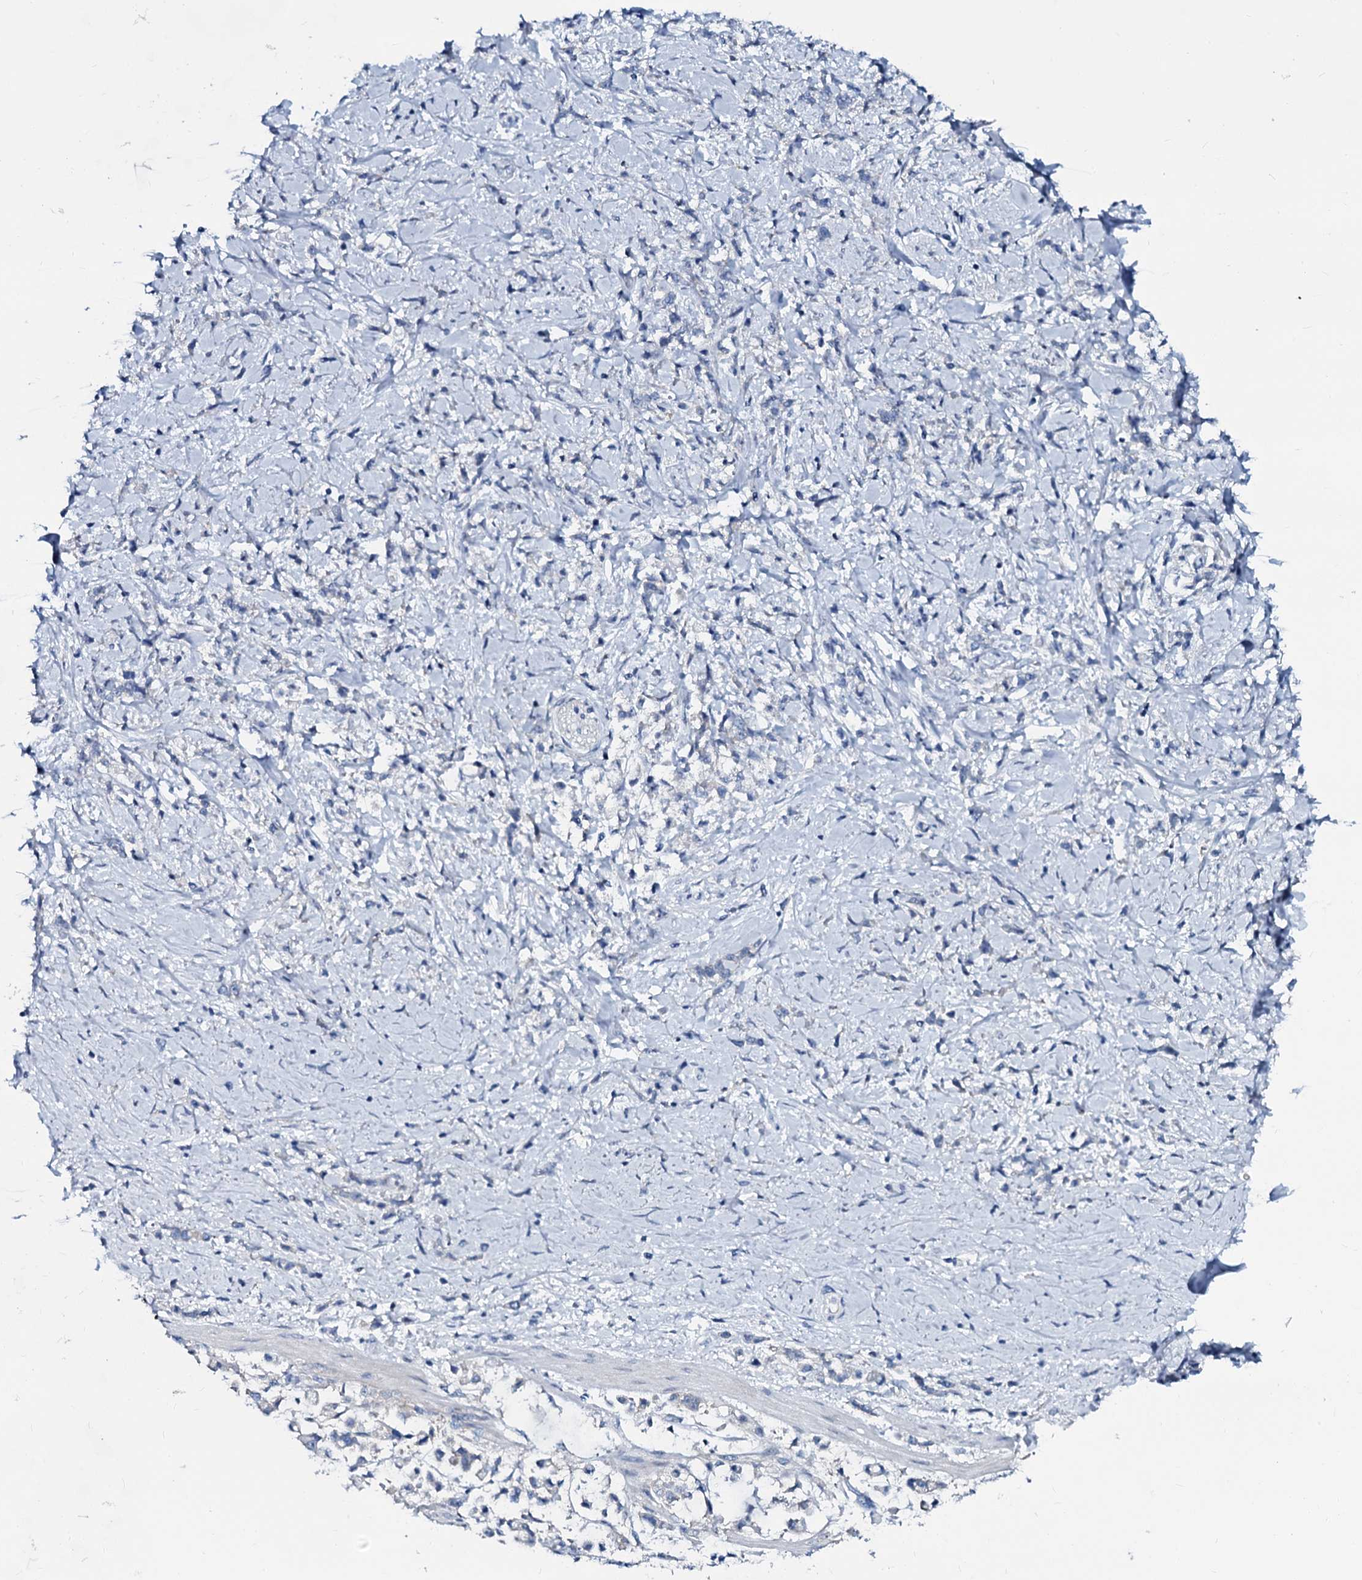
{"staining": {"intensity": "negative", "quantity": "none", "location": "none"}, "tissue": "stomach cancer", "cell_type": "Tumor cells", "image_type": "cancer", "snomed": [{"axis": "morphology", "description": "Adenocarcinoma, NOS"}, {"axis": "topography", "description": "Stomach"}], "caption": "A micrograph of human adenocarcinoma (stomach) is negative for staining in tumor cells.", "gene": "SLC4A7", "patient": {"sex": "female", "age": 60}}